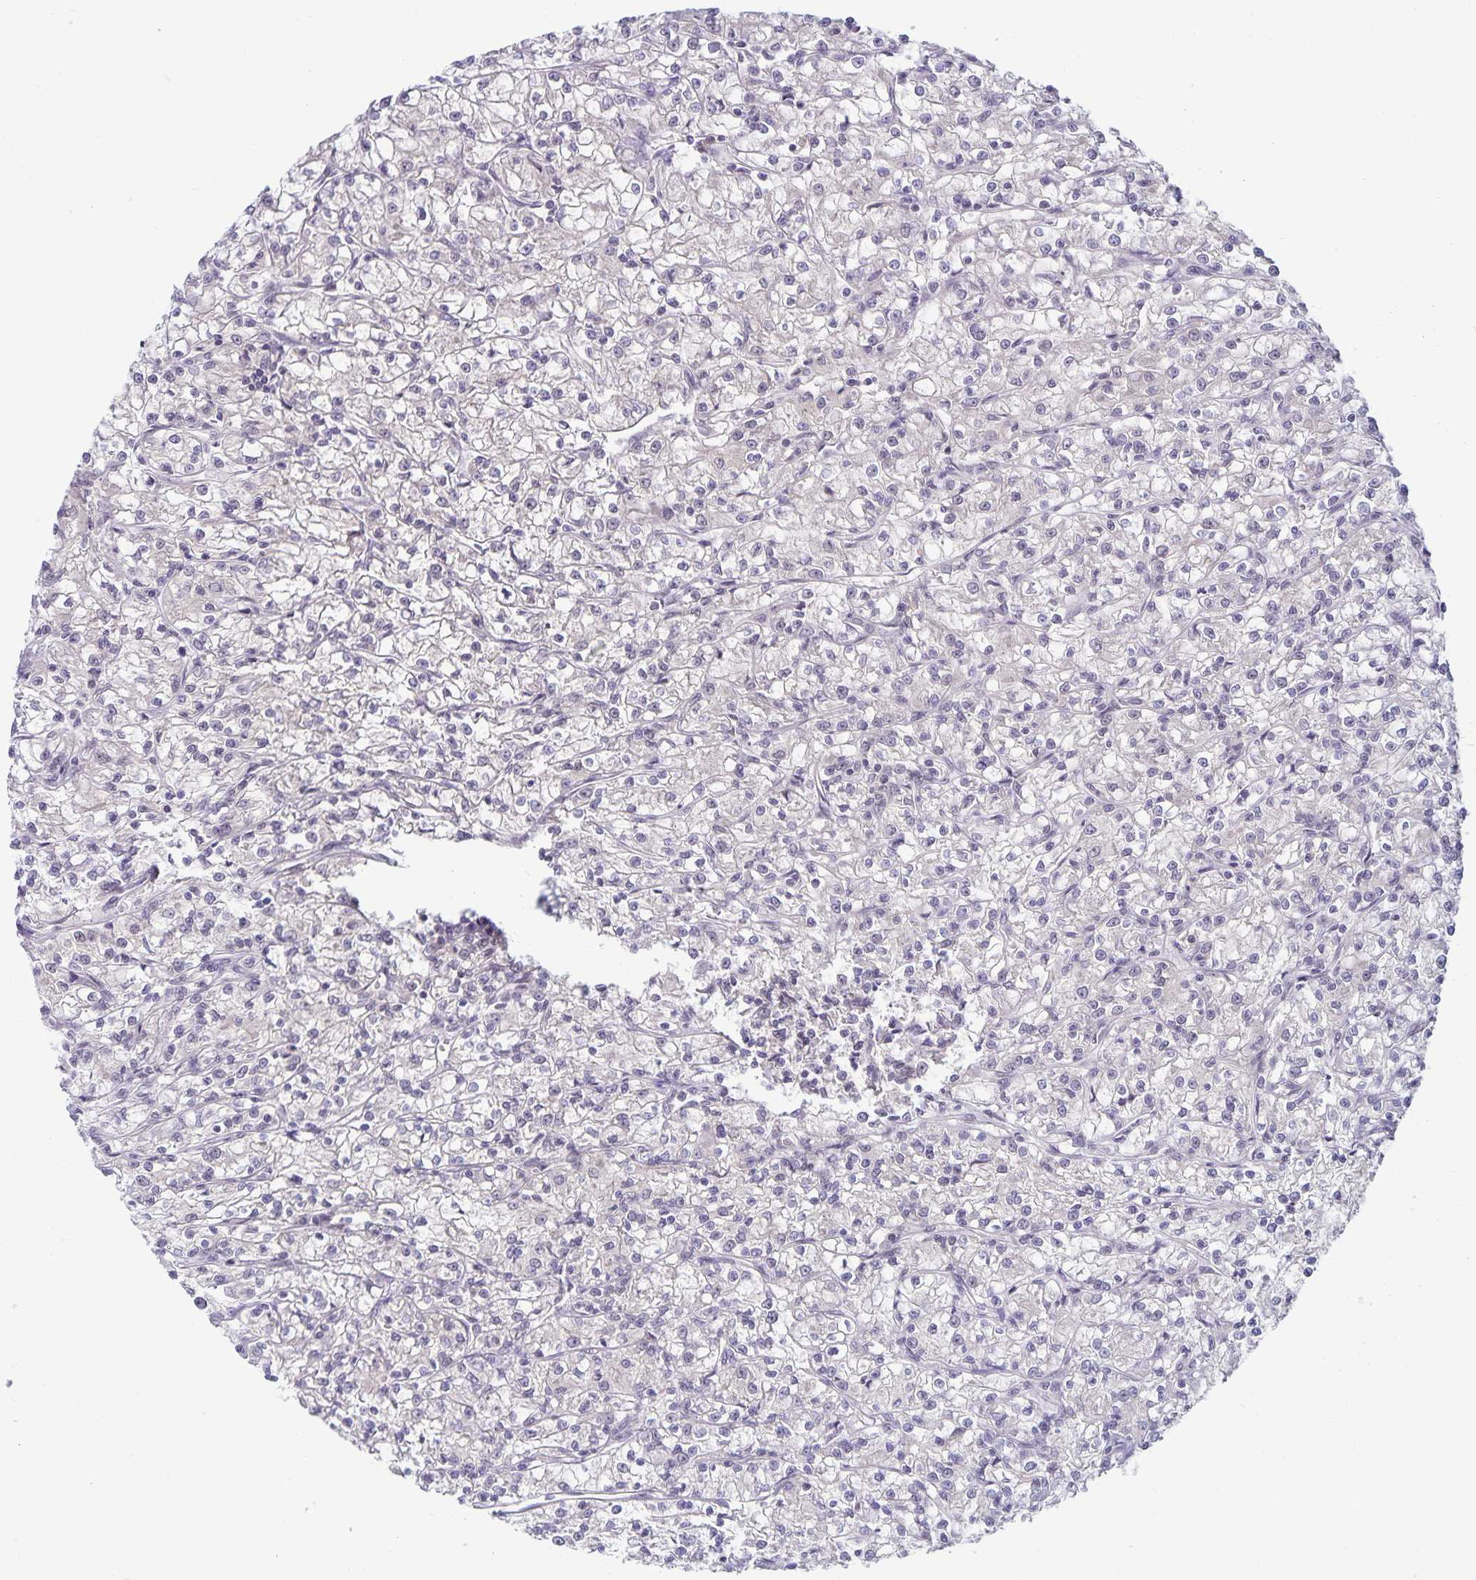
{"staining": {"intensity": "negative", "quantity": "none", "location": "none"}, "tissue": "renal cancer", "cell_type": "Tumor cells", "image_type": "cancer", "snomed": [{"axis": "morphology", "description": "Adenocarcinoma, NOS"}, {"axis": "topography", "description": "Kidney"}], "caption": "An IHC image of adenocarcinoma (renal) is shown. There is no staining in tumor cells of adenocarcinoma (renal).", "gene": "EXOC6B", "patient": {"sex": "female", "age": 59}}